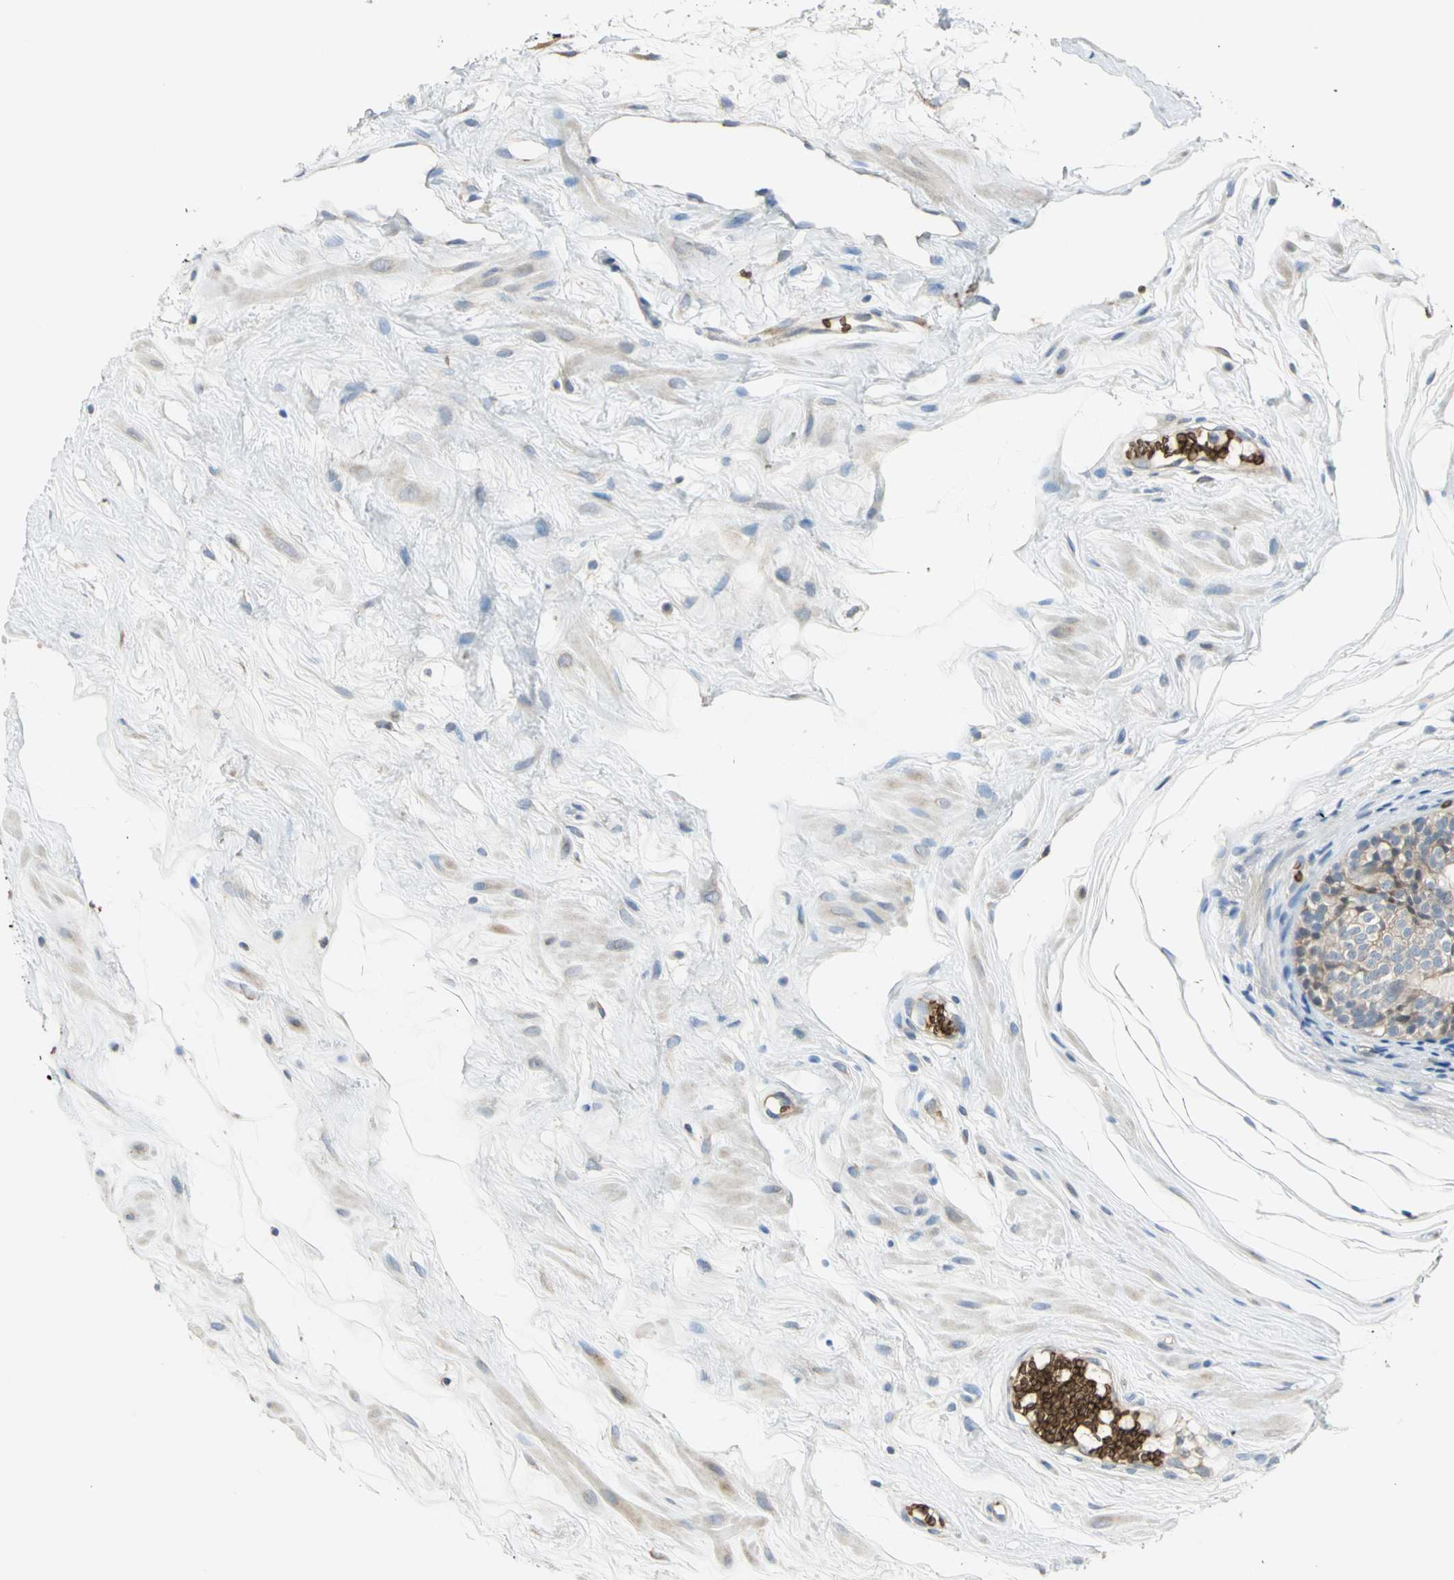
{"staining": {"intensity": "moderate", "quantity": ">75%", "location": "cytoplasmic/membranous"}, "tissue": "epididymis", "cell_type": "Glandular cells", "image_type": "normal", "snomed": [{"axis": "morphology", "description": "Normal tissue, NOS"}, {"axis": "morphology", "description": "Atrophy, NOS"}, {"axis": "topography", "description": "Testis"}, {"axis": "topography", "description": "Epididymis"}], "caption": "Immunohistochemical staining of normal human epididymis displays medium levels of moderate cytoplasmic/membranous expression in about >75% of glandular cells. The staining was performed using DAB to visualize the protein expression in brown, while the nuclei were stained in blue with hematoxylin (Magnification: 20x).", "gene": "ANK1", "patient": {"sex": "male", "age": 18}}